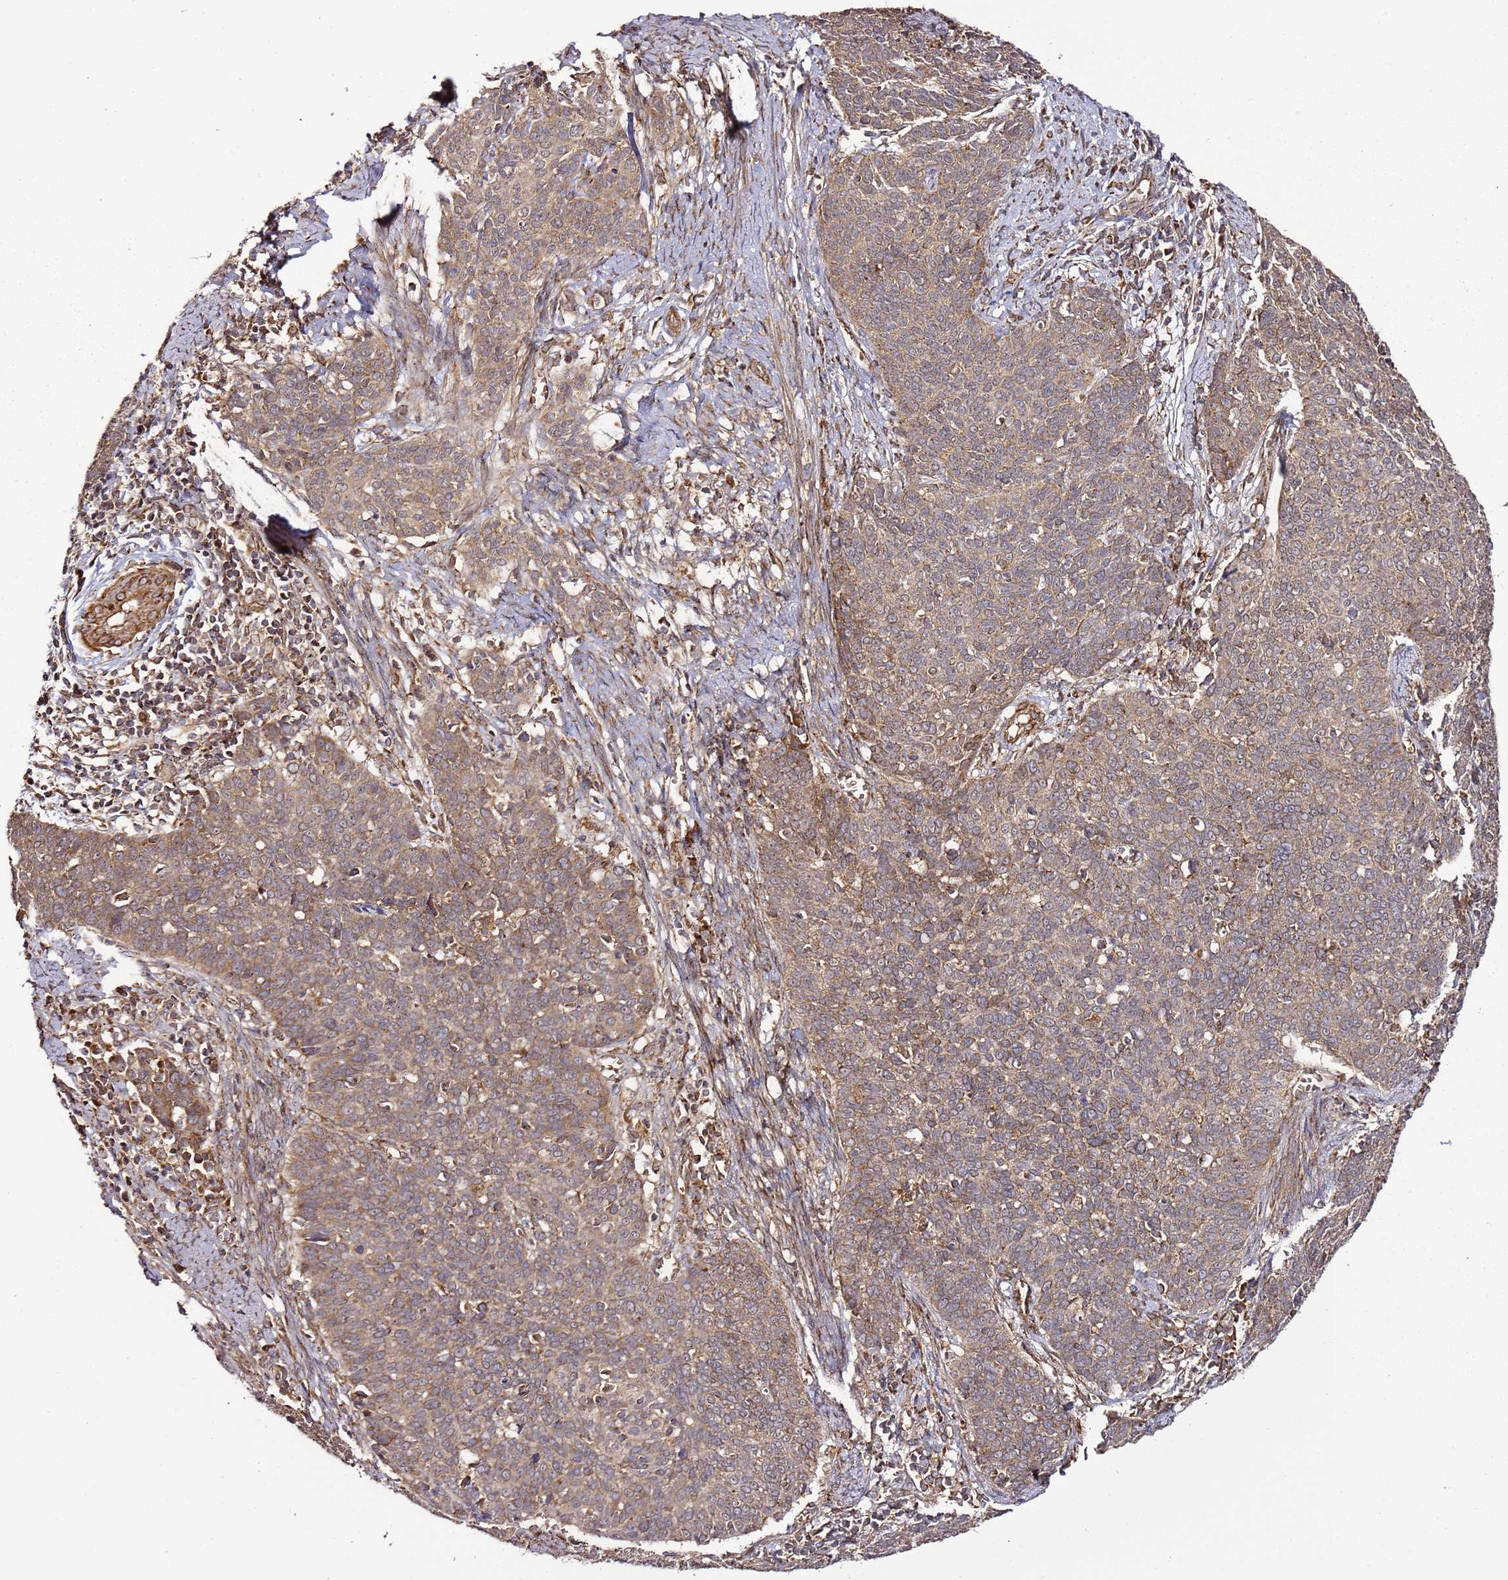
{"staining": {"intensity": "moderate", "quantity": ">75%", "location": "cytoplasmic/membranous"}, "tissue": "cervical cancer", "cell_type": "Tumor cells", "image_type": "cancer", "snomed": [{"axis": "morphology", "description": "Squamous cell carcinoma, NOS"}, {"axis": "topography", "description": "Cervix"}], "caption": "Cervical squamous cell carcinoma stained with DAB (3,3'-diaminobenzidine) IHC shows medium levels of moderate cytoplasmic/membranous staining in approximately >75% of tumor cells. The staining is performed using DAB brown chromogen to label protein expression. The nuclei are counter-stained blue using hematoxylin.", "gene": "TM2D2", "patient": {"sex": "female", "age": 39}}